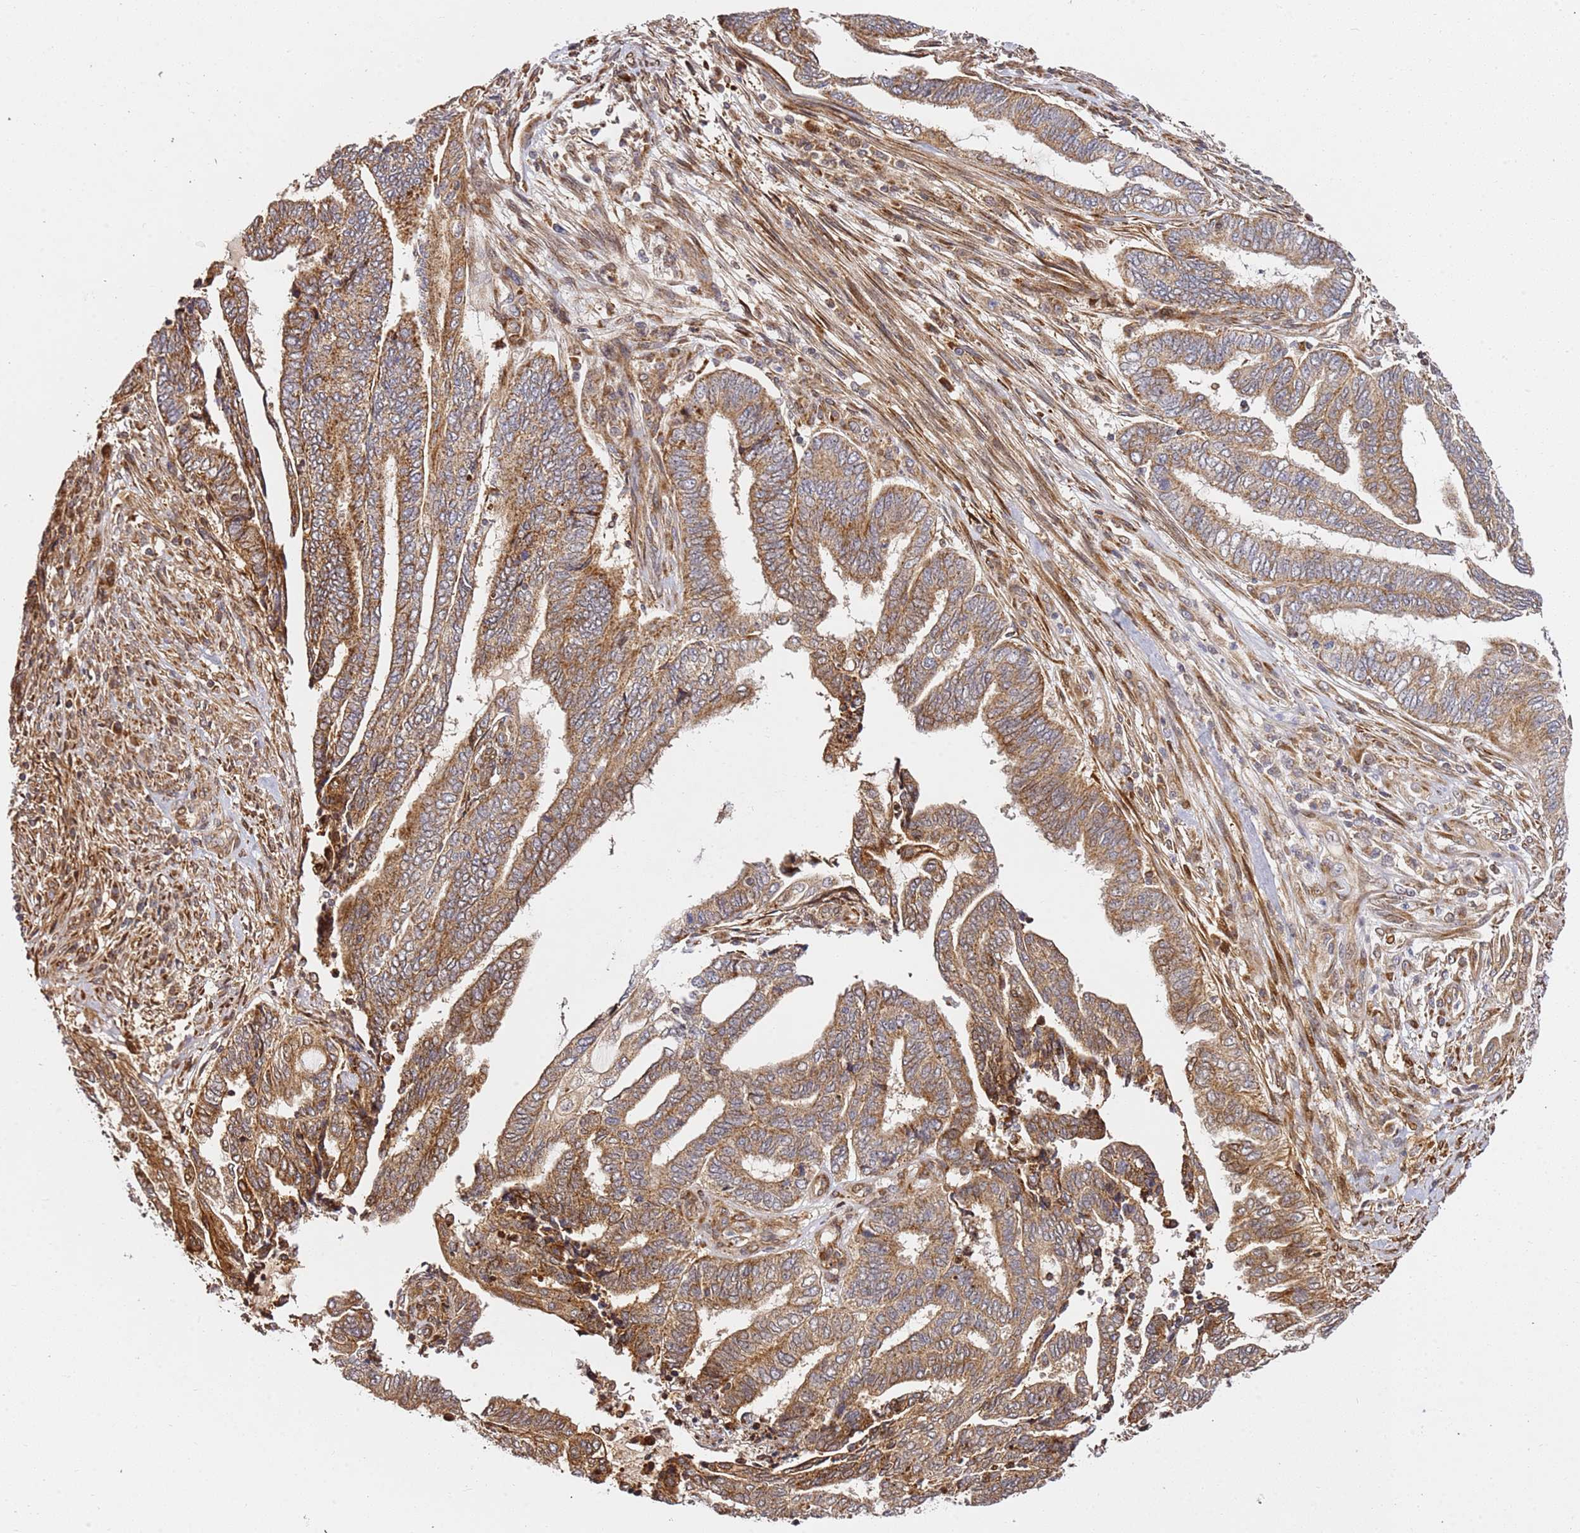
{"staining": {"intensity": "moderate", "quantity": ">75%", "location": "cytoplasmic/membranous"}, "tissue": "endometrial cancer", "cell_type": "Tumor cells", "image_type": "cancer", "snomed": [{"axis": "morphology", "description": "Adenocarcinoma, NOS"}, {"axis": "topography", "description": "Uterus"}, {"axis": "topography", "description": "Endometrium"}], "caption": "A histopathology image of adenocarcinoma (endometrial) stained for a protein demonstrates moderate cytoplasmic/membranous brown staining in tumor cells.", "gene": "SMOX", "patient": {"sex": "female", "age": 70}}